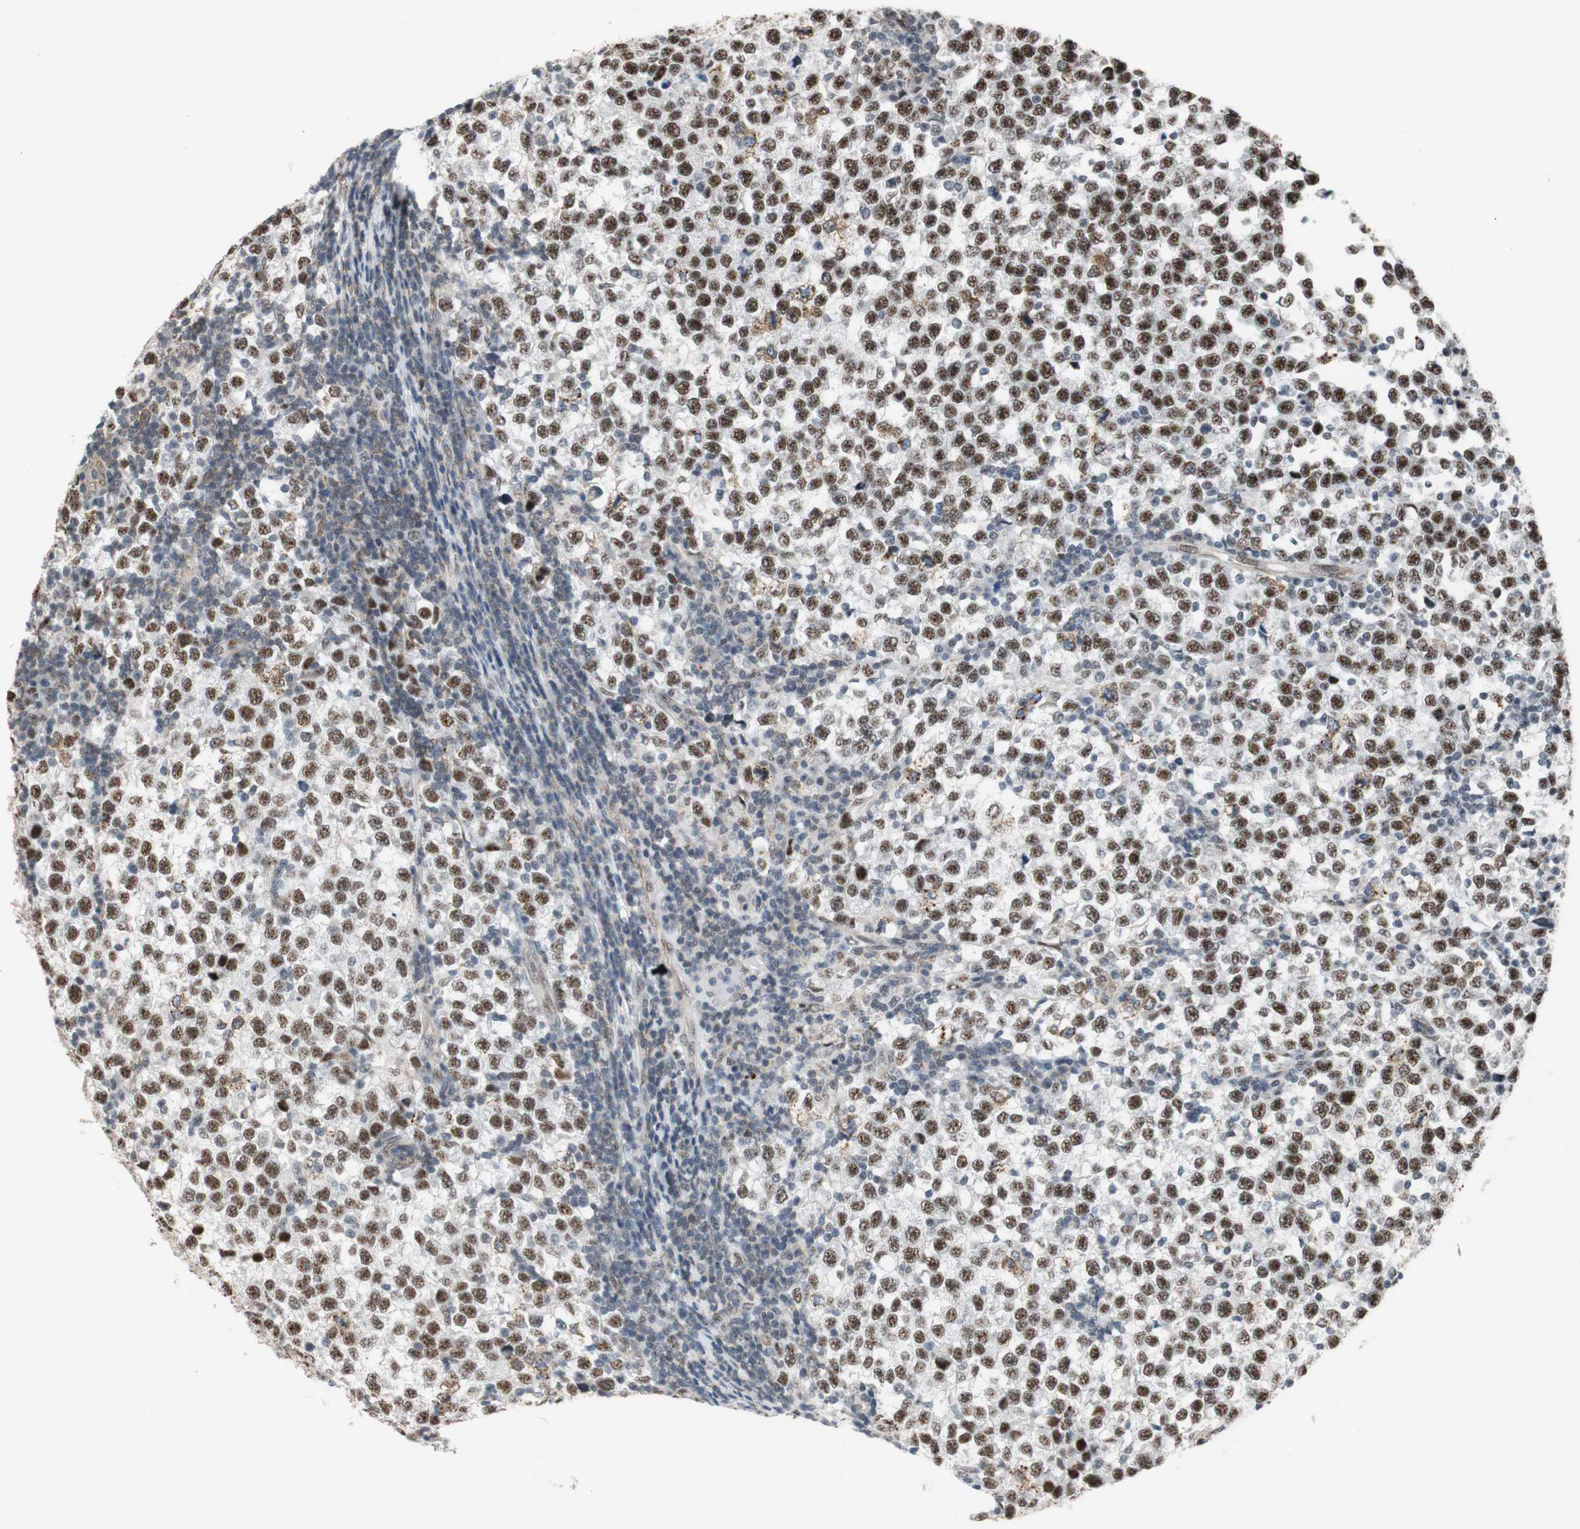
{"staining": {"intensity": "strong", "quantity": ">75%", "location": "nuclear"}, "tissue": "testis cancer", "cell_type": "Tumor cells", "image_type": "cancer", "snomed": [{"axis": "morphology", "description": "Seminoma, NOS"}, {"axis": "topography", "description": "Testis"}], "caption": "Testis seminoma tissue shows strong nuclear staining in approximately >75% of tumor cells, visualized by immunohistochemistry. The protein of interest is stained brown, and the nuclei are stained in blue (DAB IHC with brightfield microscopy, high magnification).", "gene": "SAP18", "patient": {"sex": "male", "age": 43}}